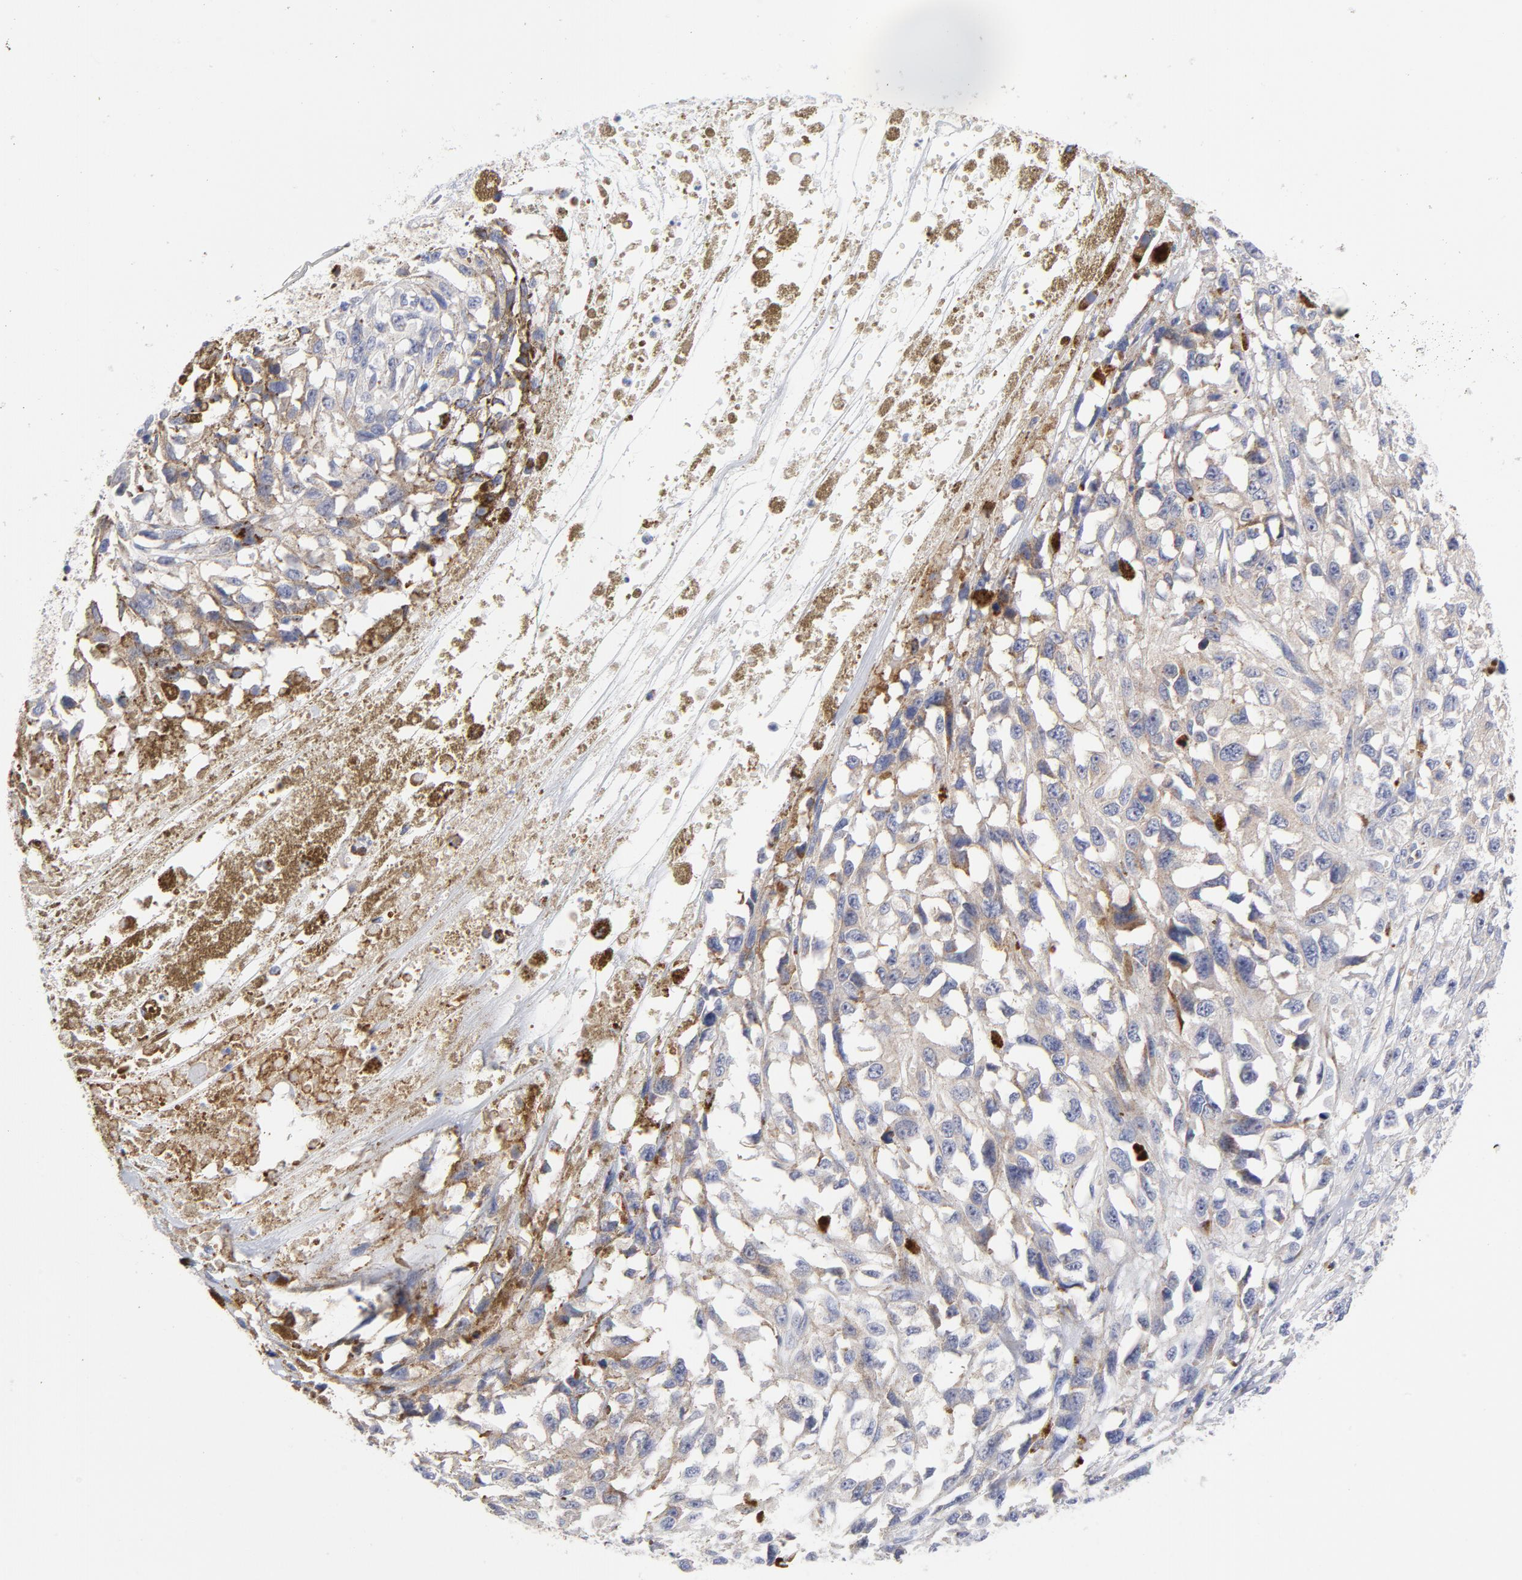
{"staining": {"intensity": "negative", "quantity": "none", "location": "none"}, "tissue": "melanoma", "cell_type": "Tumor cells", "image_type": "cancer", "snomed": [{"axis": "morphology", "description": "Malignant melanoma, Metastatic site"}, {"axis": "topography", "description": "Lymph node"}], "caption": "Tumor cells show no significant protein expression in malignant melanoma (metastatic site).", "gene": "RAPGEF3", "patient": {"sex": "male", "age": 59}}